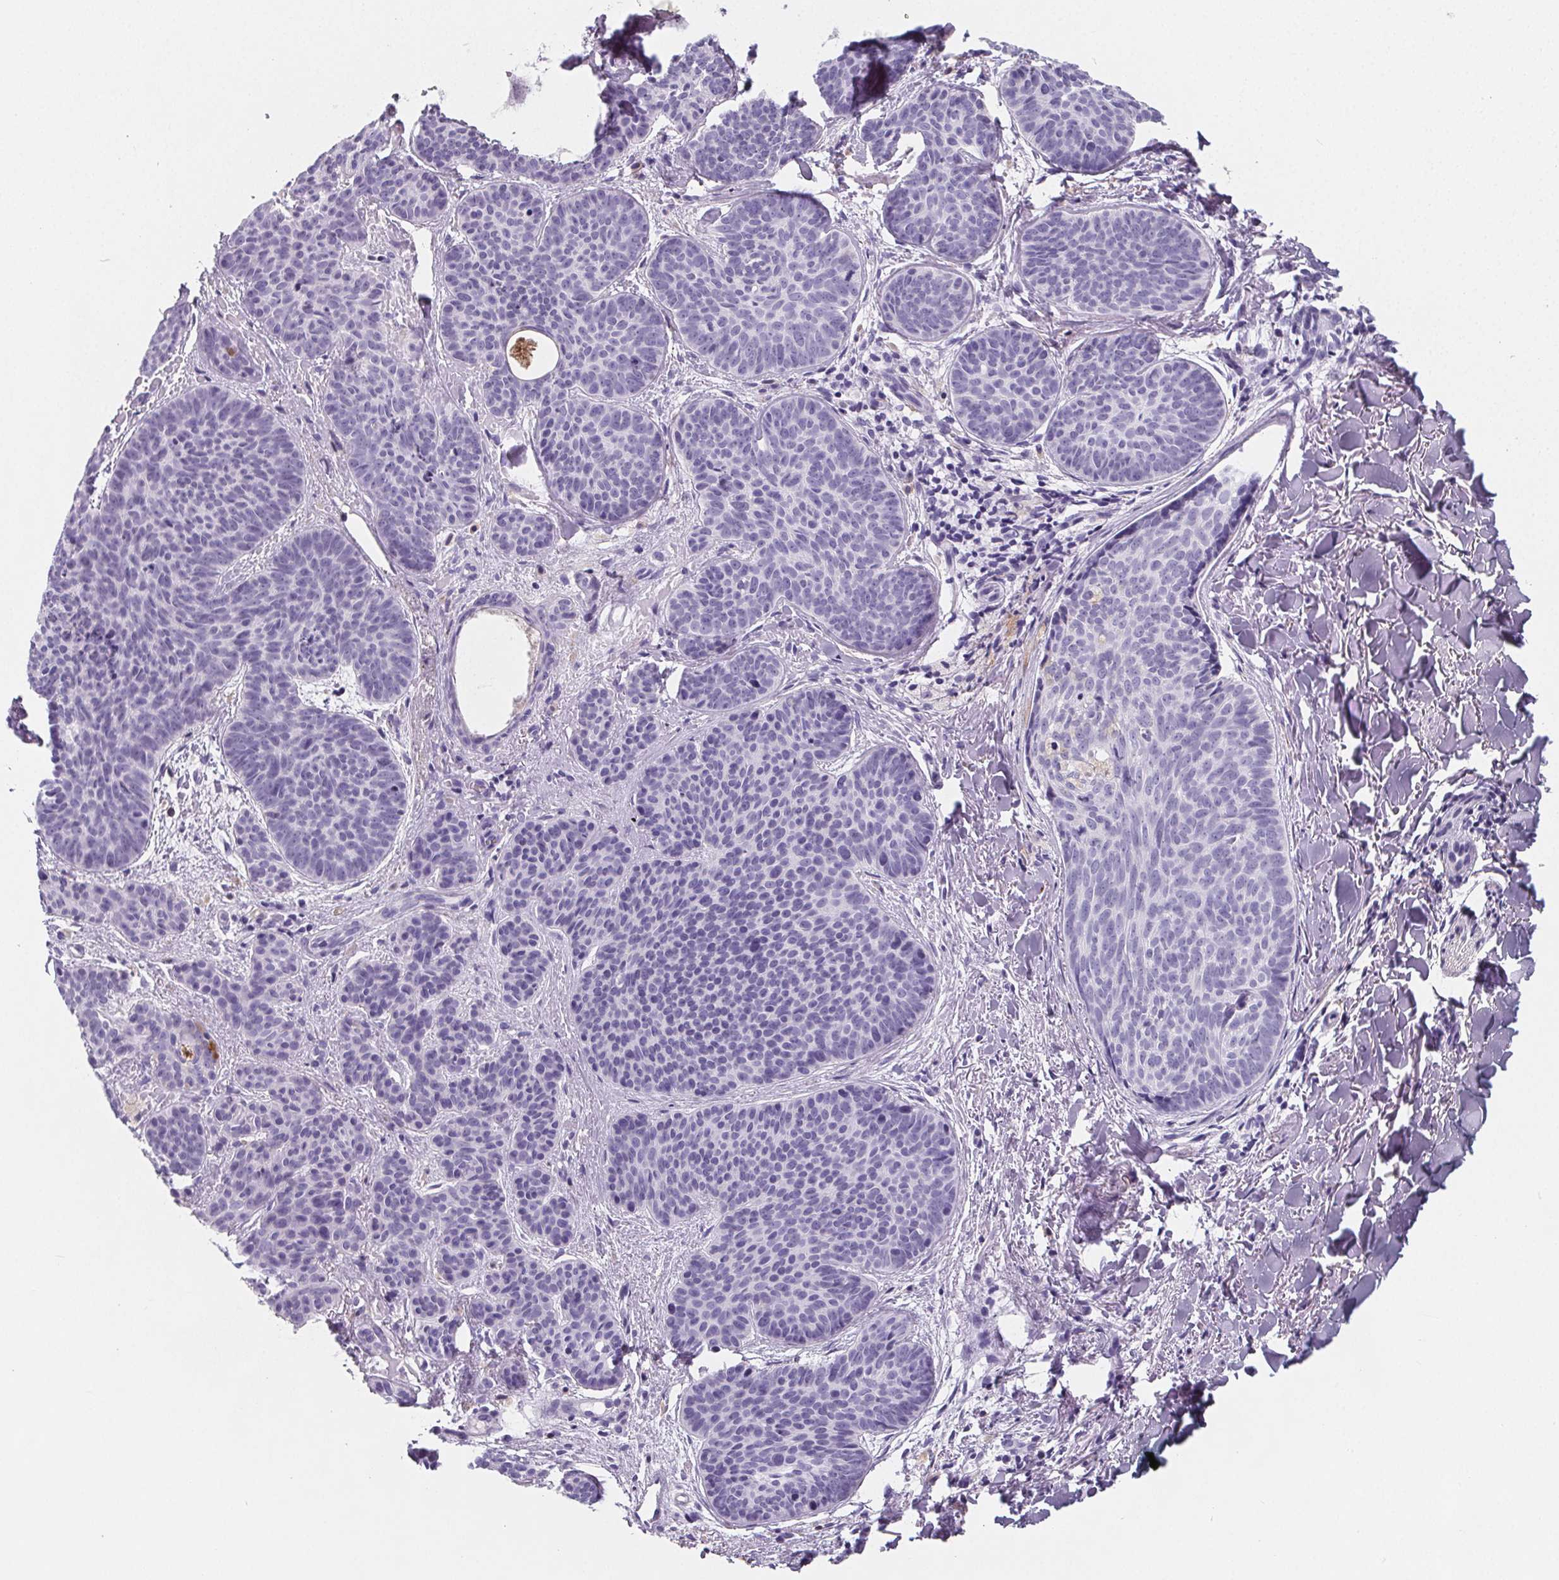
{"staining": {"intensity": "negative", "quantity": "none", "location": "none"}, "tissue": "skin cancer", "cell_type": "Tumor cells", "image_type": "cancer", "snomed": [{"axis": "morphology", "description": "Basal cell carcinoma"}, {"axis": "topography", "description": "Skin"}], "caption": "This is an IHC histopathology image of human skin cancer. There is no expression in tumor cells.", "gene": "ADRB1", "patient": {"sex": "female", "age": 82}}